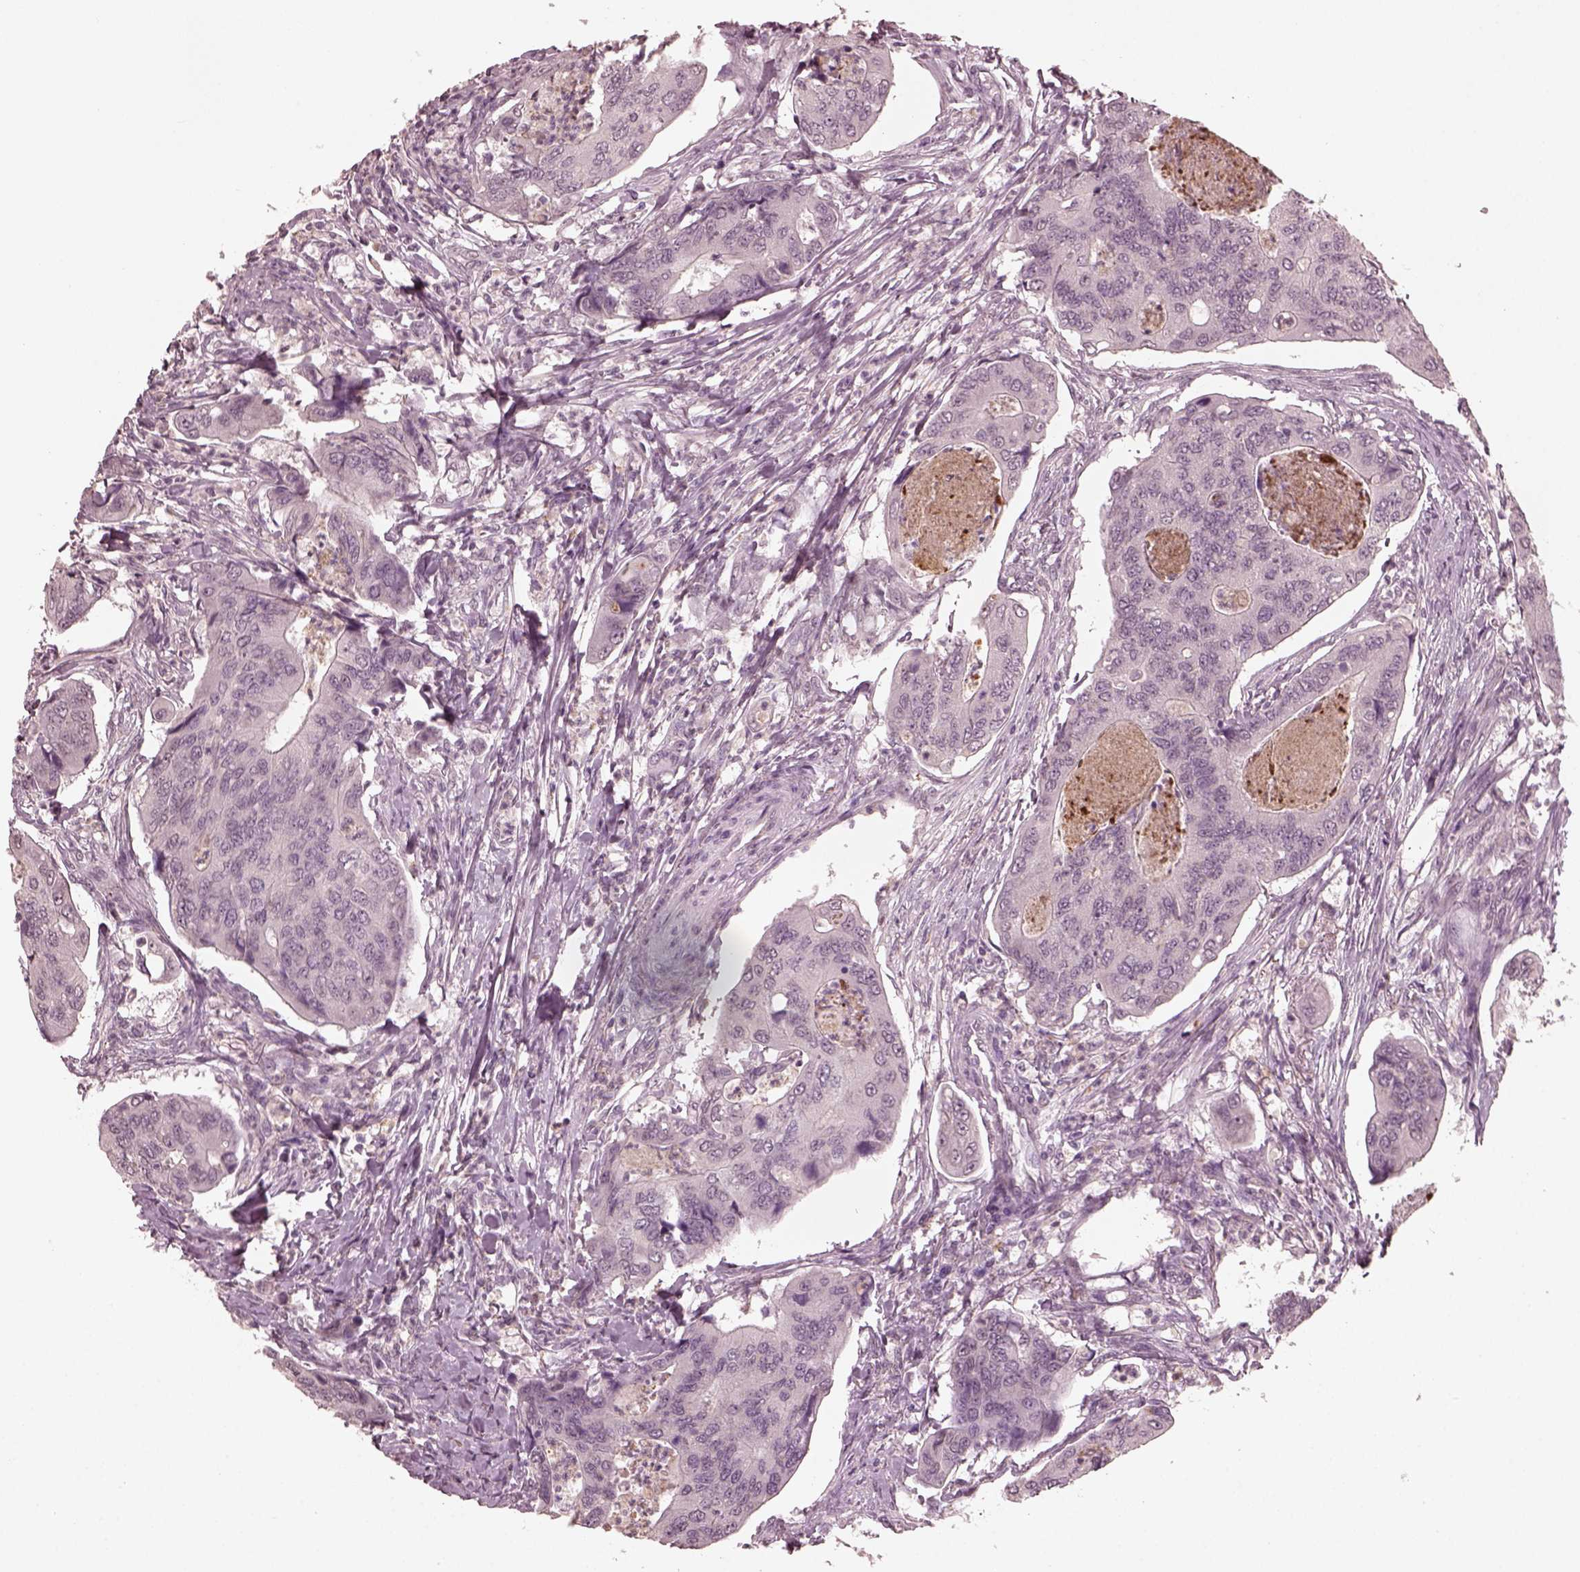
{"staining": {"intensity": "negative", "quantity": "none", "location": "none"}, "tissue": "colorectal cancer", "cell_type": "Tumor cells", "image_type": "cancer", "snomed": [{"axis": "morphology", "description": "Adenocarcinoma, NOS"}, {"axis": "topography", "description": "Colon"}], "caption": "IHC histopathology image of neoplastic tissue: colorectal cancer stained with DAB reveals no significant protein staining in tumor cells.", "gene": "KRT79", "patient": {"sex": "female", "age": 67}}